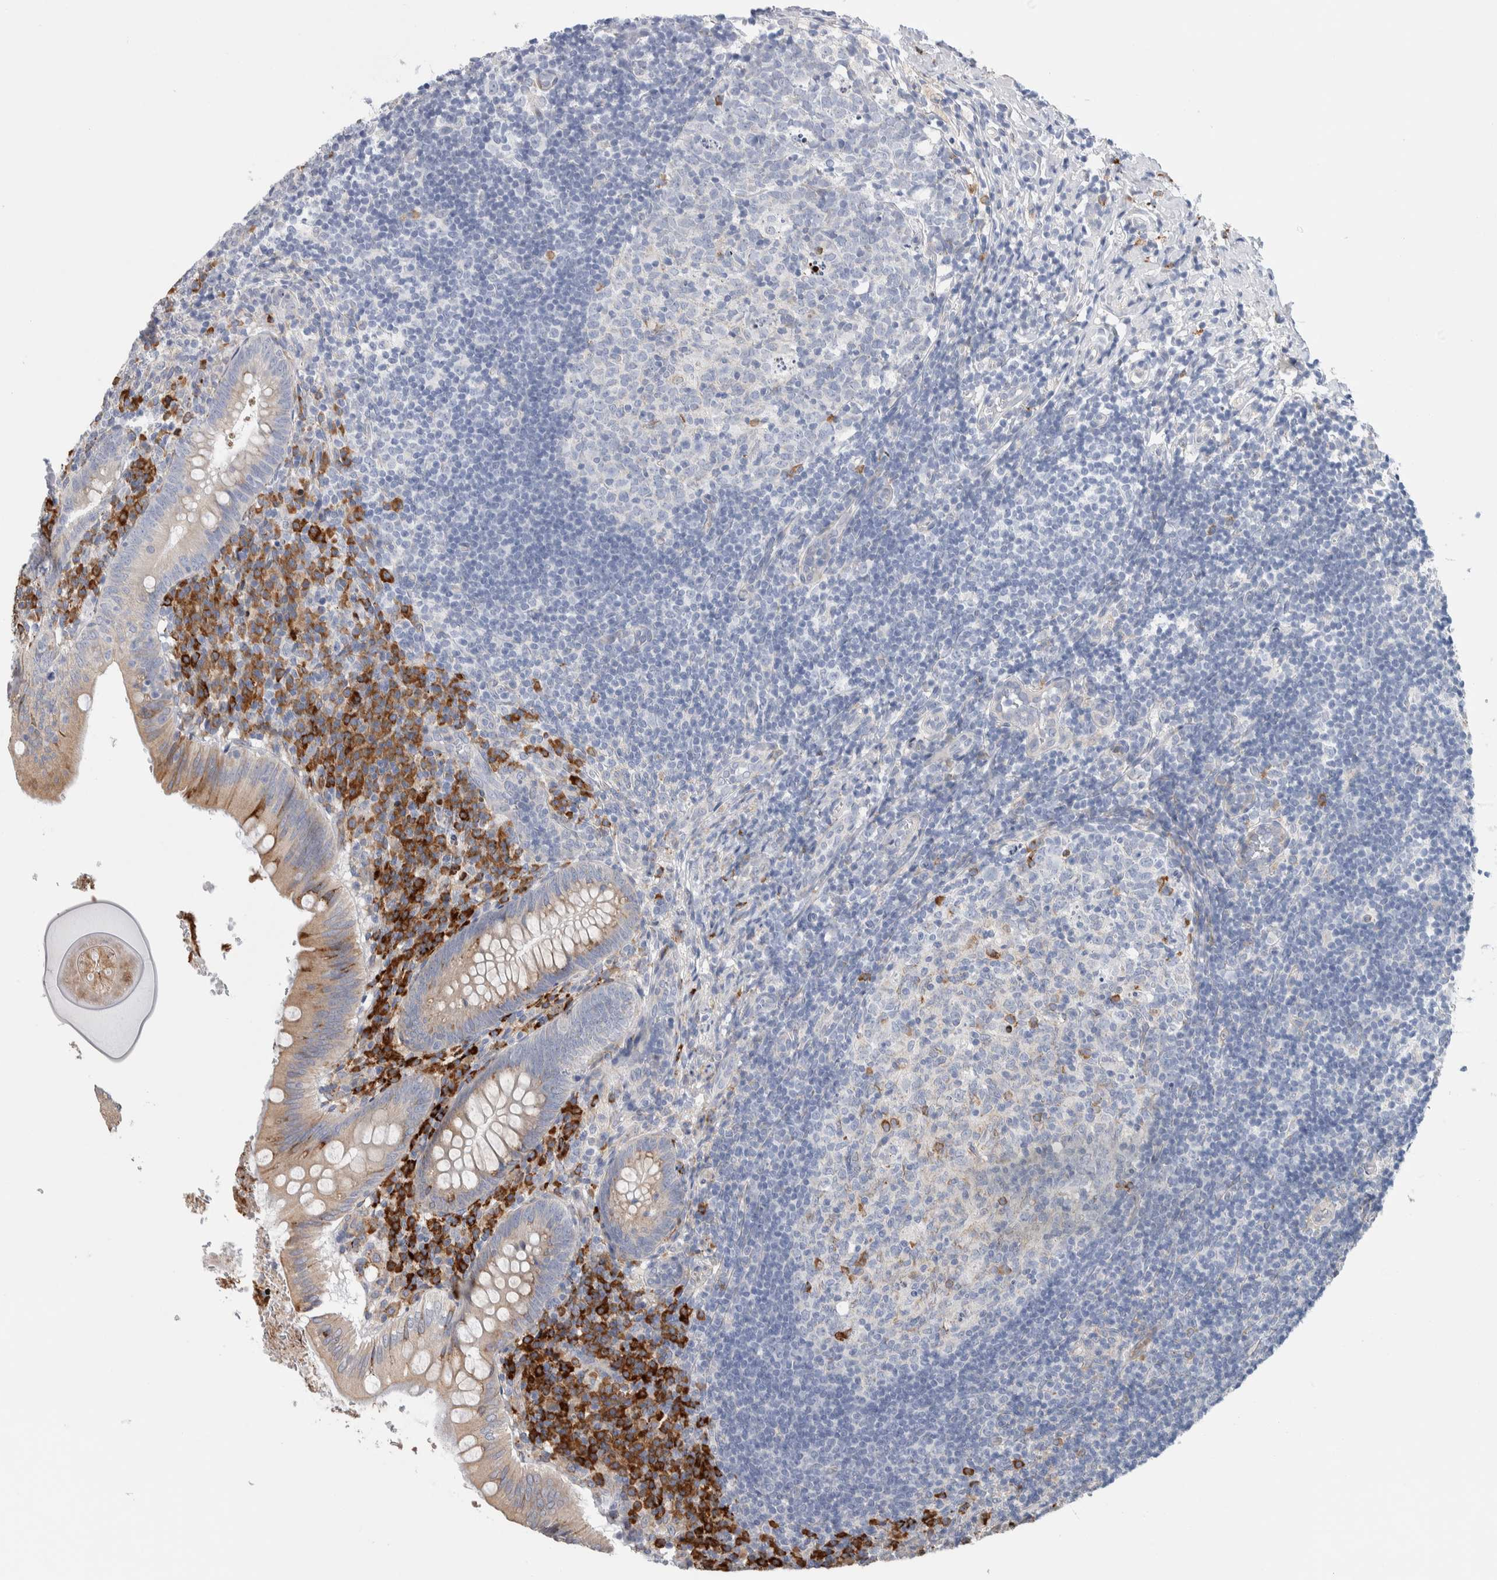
{"staining": {"intensity": "moderate", "quantity": "25%-75%", "location": "cytoplasmic/membranous"}, "tissue": "appendix", "cell_type": "Glandular cells", "image_type": "normal", "snomed": [{"axis": "morphology", "description": "Normal tissue, NOS"}, {"axis": "topography", "description": "Appendix"}], "caption": "Appendix stained for a protein reveals moderate cytoplasmic/membranous positivity in glandular cells. The protein of interest is stained brown, and the nuclei are stained in blue (DAB (3,3'-diaminobenzidine) IHC with brightfield microscopy, high magnification).", "gene": "ENGASE", "patient": {"sex": "male", "age": 8}}